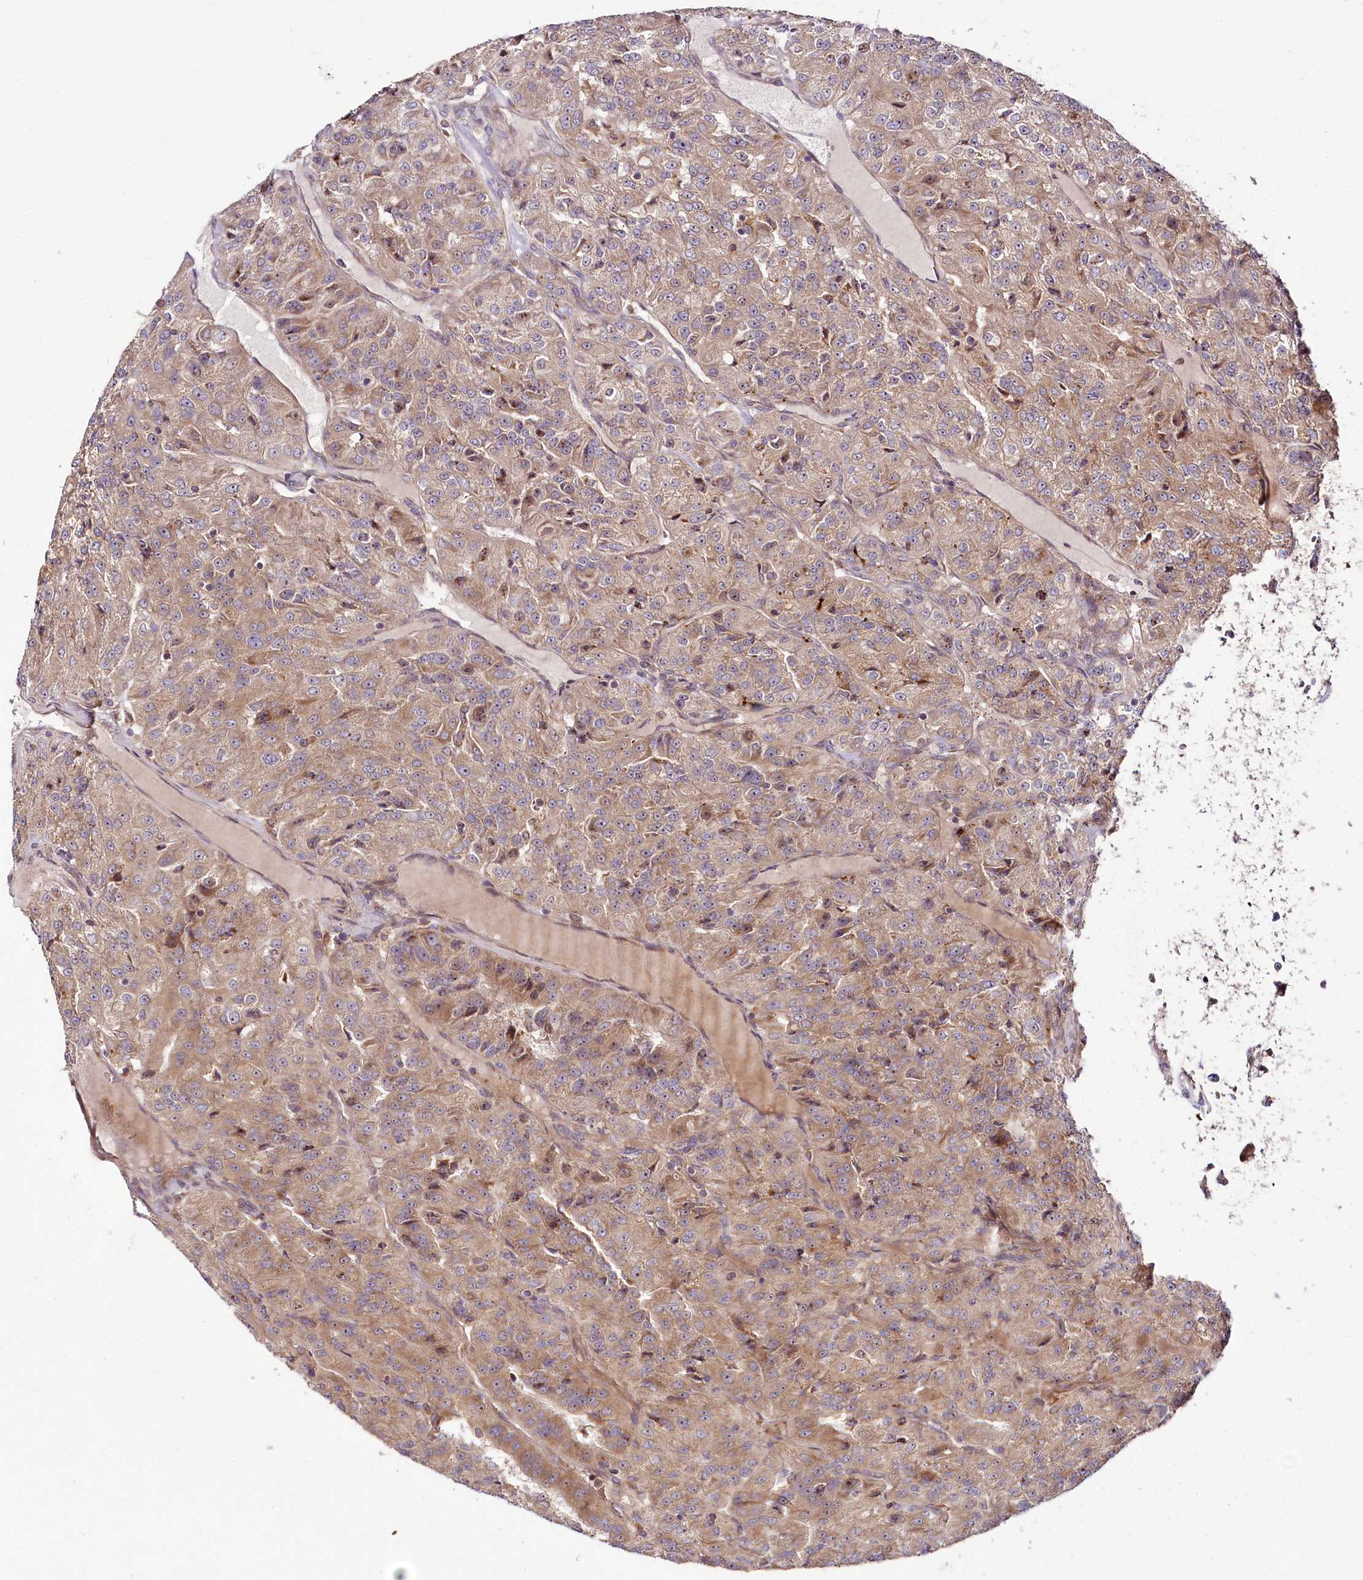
{"staining": {"intensity": "moderate", "quantity": ">75%", "location": "cytoplasmic/membranous"}, "tissue": "renal cancer", "cell_type": "Tumor cells", "image_type": "cancer", "snomed": [{"axis": "morphology", "description": "Adenocarcinoma, NOS"}, {"axis": "topography", "description": "Kidney"}], "caption": "Immunohistochemistry of renal adenocarcinoma reveals medium levels of moderate cytoplasmic/membranous staining in about >75% of tumor cells.", "gene": "RAB7A", "patient": {"sex": "female", "age": 63}}